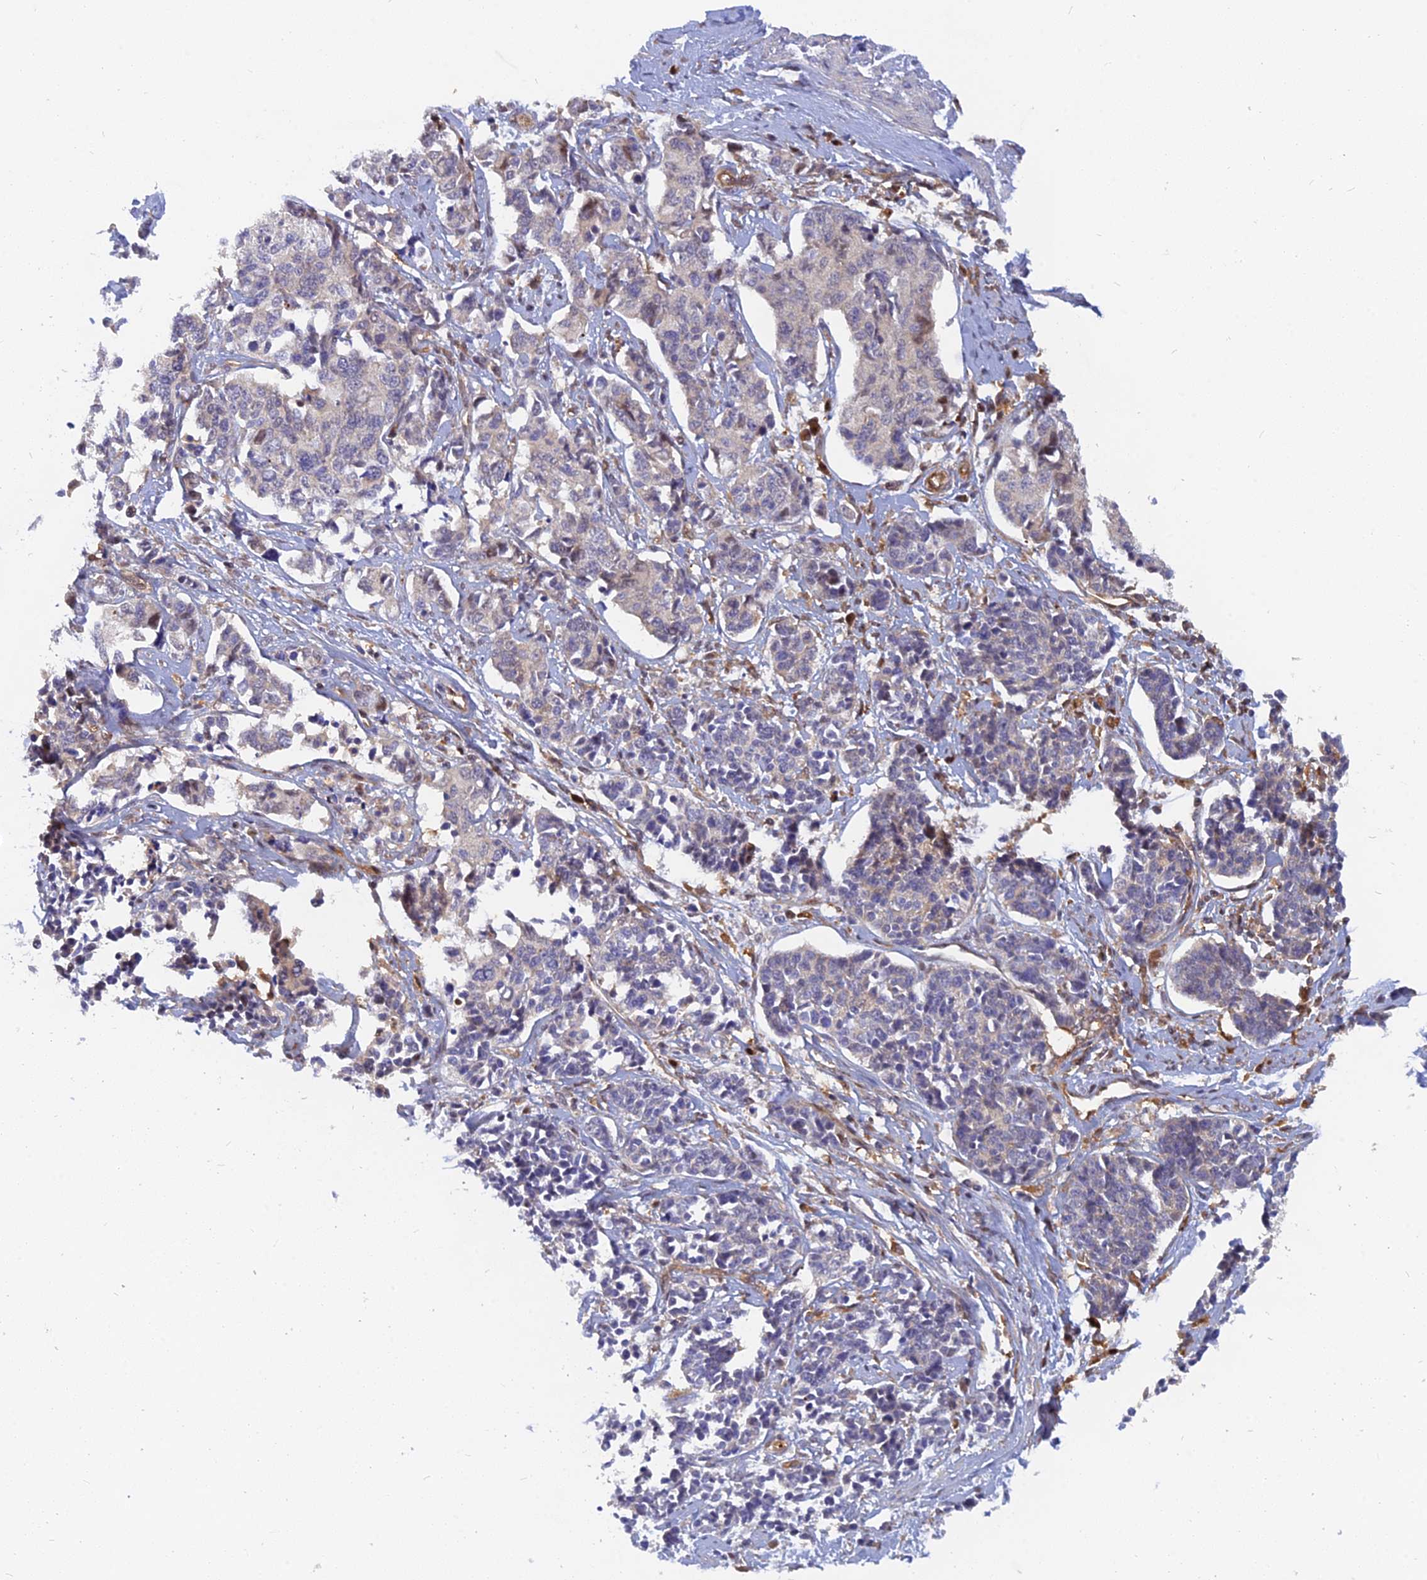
{"staining": {"intensity": "negative", "quantity": "none", "location": "none"}, "tissue": "cervical cancer", "cell_type": "Tumor cells", "image_type": "cancer", "snomed": [{"axis": "morphology", "description": "Normal tissue, NOS"}, {"axis": "morphology", "description": "Squamous cell carcinoma, NOS"}, {"axis": "topography", "description": "Cervix"}], "caption": "Micrograph shows no protein expression in tumor cells of cervical cancer tissue.", "gene": "ARL2BP", "patient": {"sex": "female", "age": 35}}